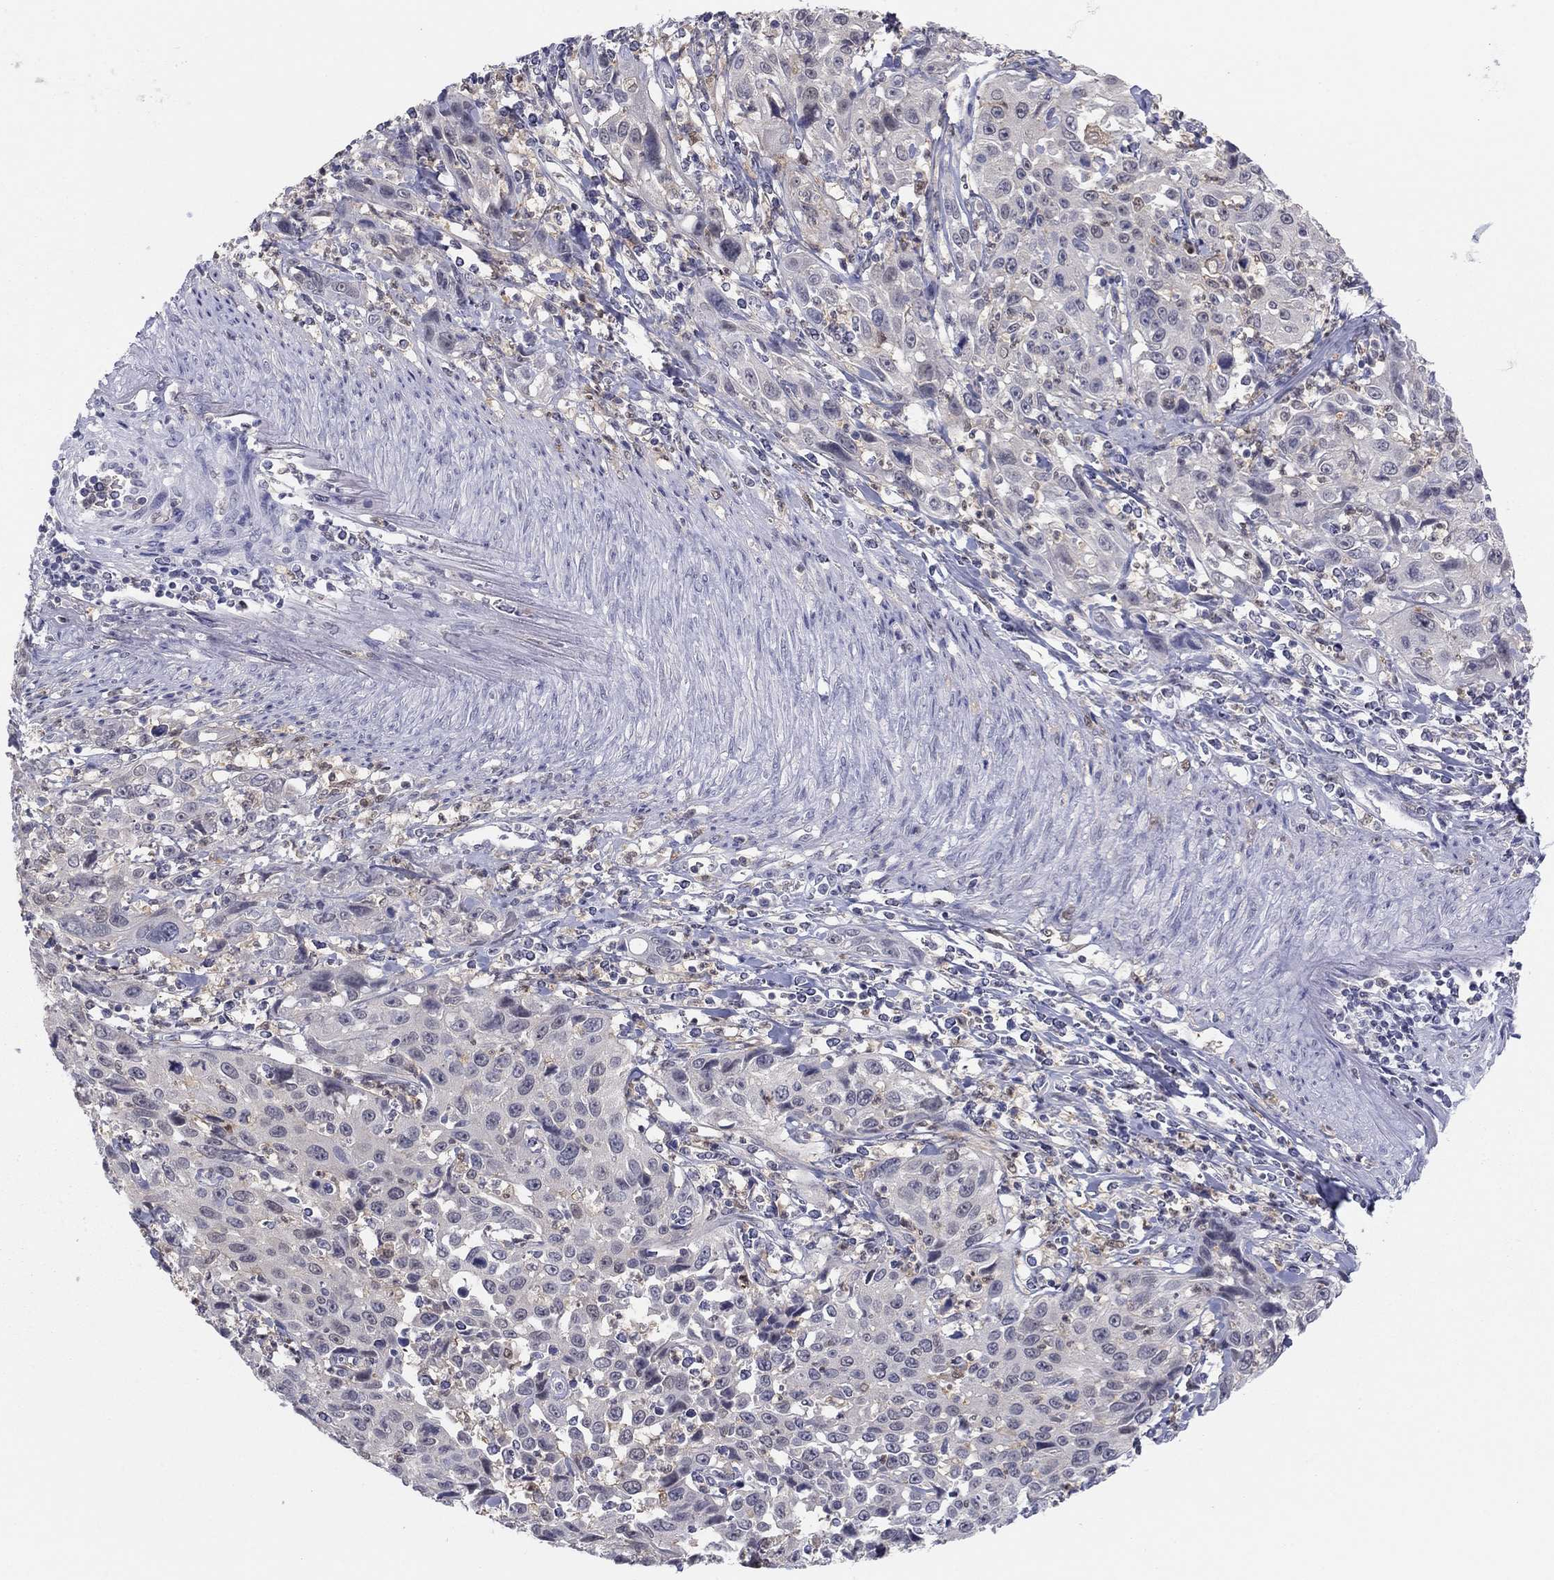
{"staining": {"intensity": "negative", "quantity": "none", "location": "none"}, "tissue": "cervical cancer", "cell_type": "Tumor cells", "image_type": "cancer", "snomed": [{"axis": "morphology", "description": "Squamous cell carcinoma, NOS"}, {"axis": "topography", "description": "Cervix"}], "caption": "An image of human cervical squamous cell carcinoma is negative for staining in tumor cells.", "gene": "PDXK", "patient": {"sex": "female", "age": 26}}